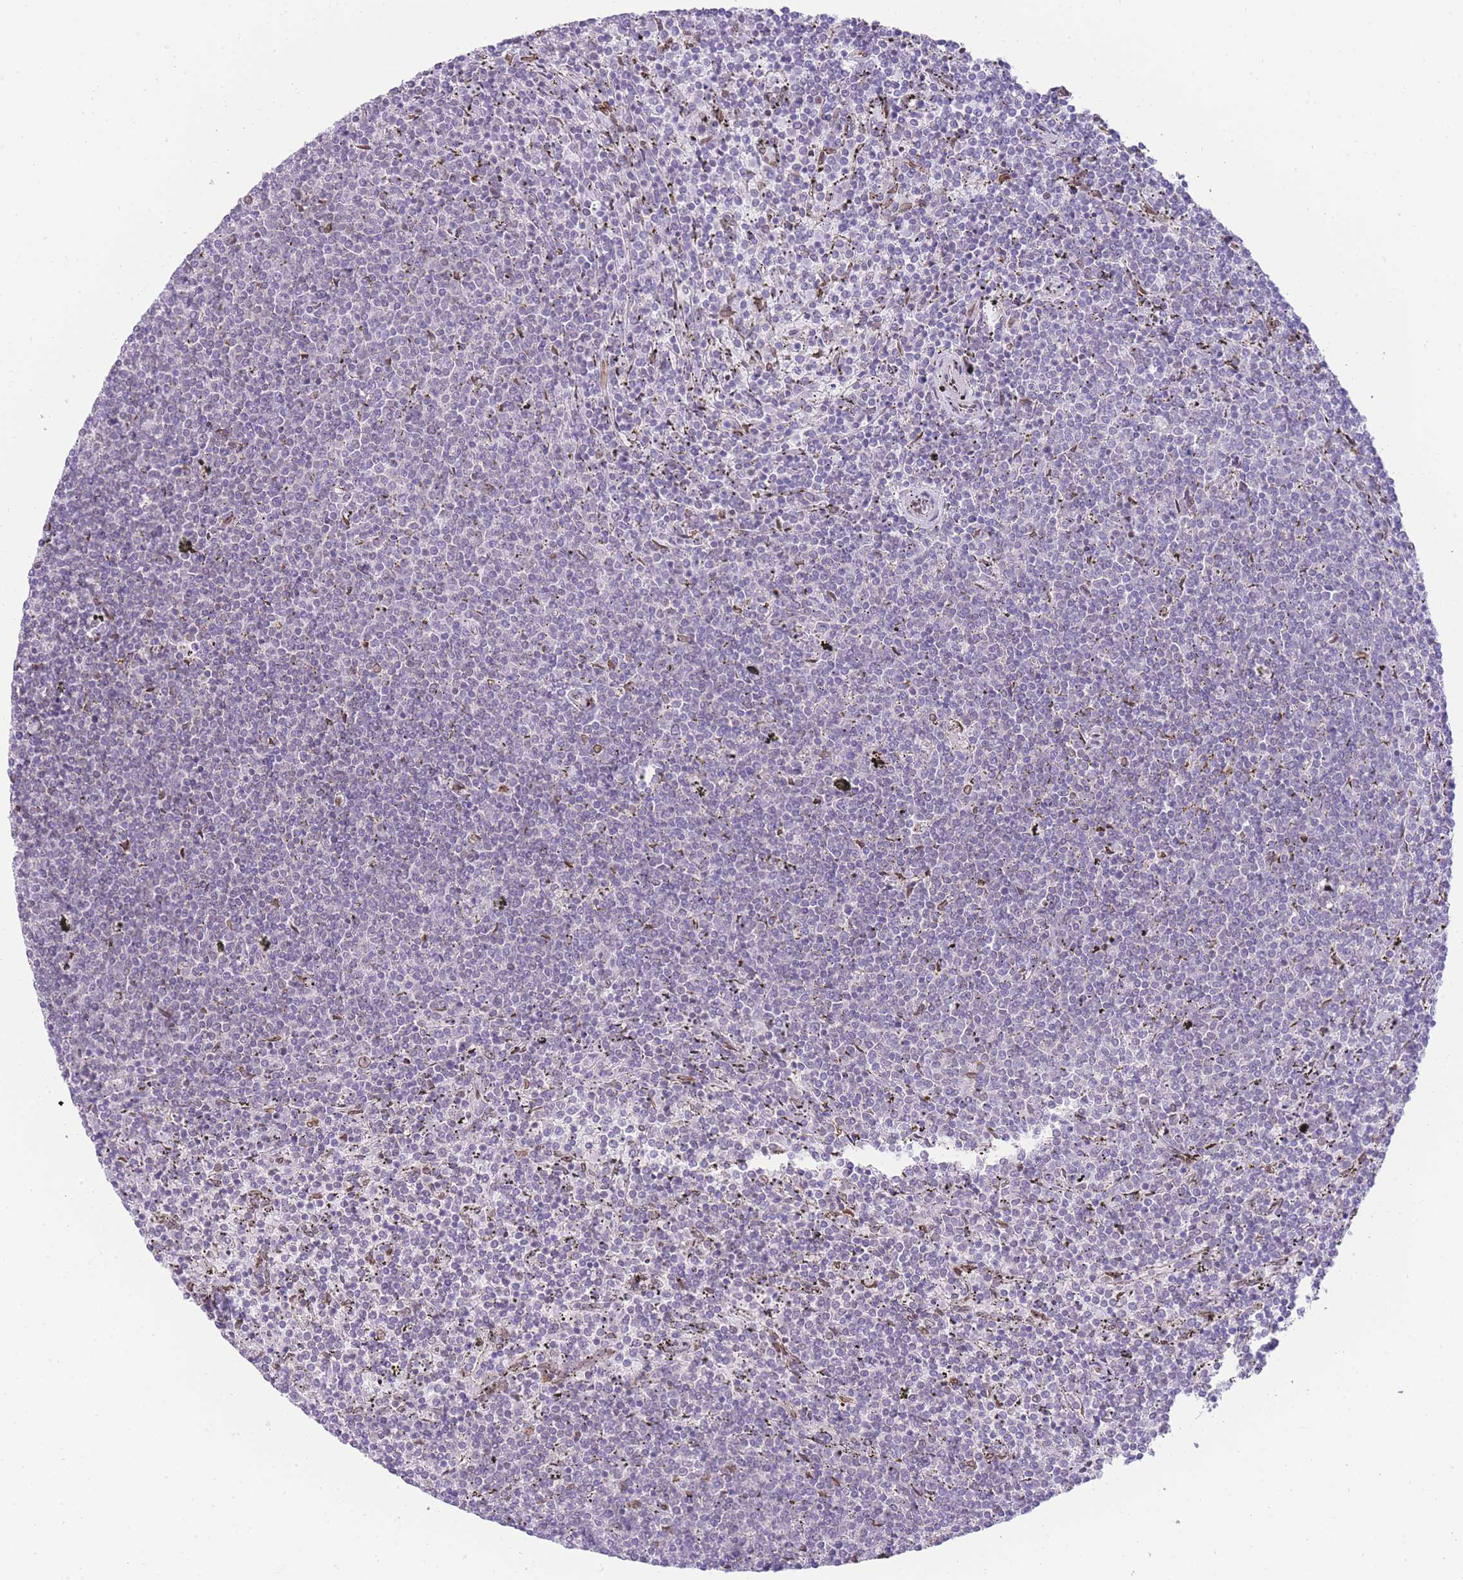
{"staining": {"intensity": "negative", "quantity": "none", "location": "none"}, "tissue": "lymphoma", "cell_type": "Tumor cells", "image_type": "cancer", "snomed": [{"axis": "morphology", "description": "Malignant lymphoma, non-Hodgkin's type, Low grade"}, {"axis": "topography", "description": "Spleen"}], "caption": "This is an immunohistochemistry (IHC) photomicrograph of human malignant lymphoma, non-Hodgkin's type (low-grade). There is no positivity in tumor cells.", "gene": "OR10AD1", "patient": {"sex": "female", "age": 50}}